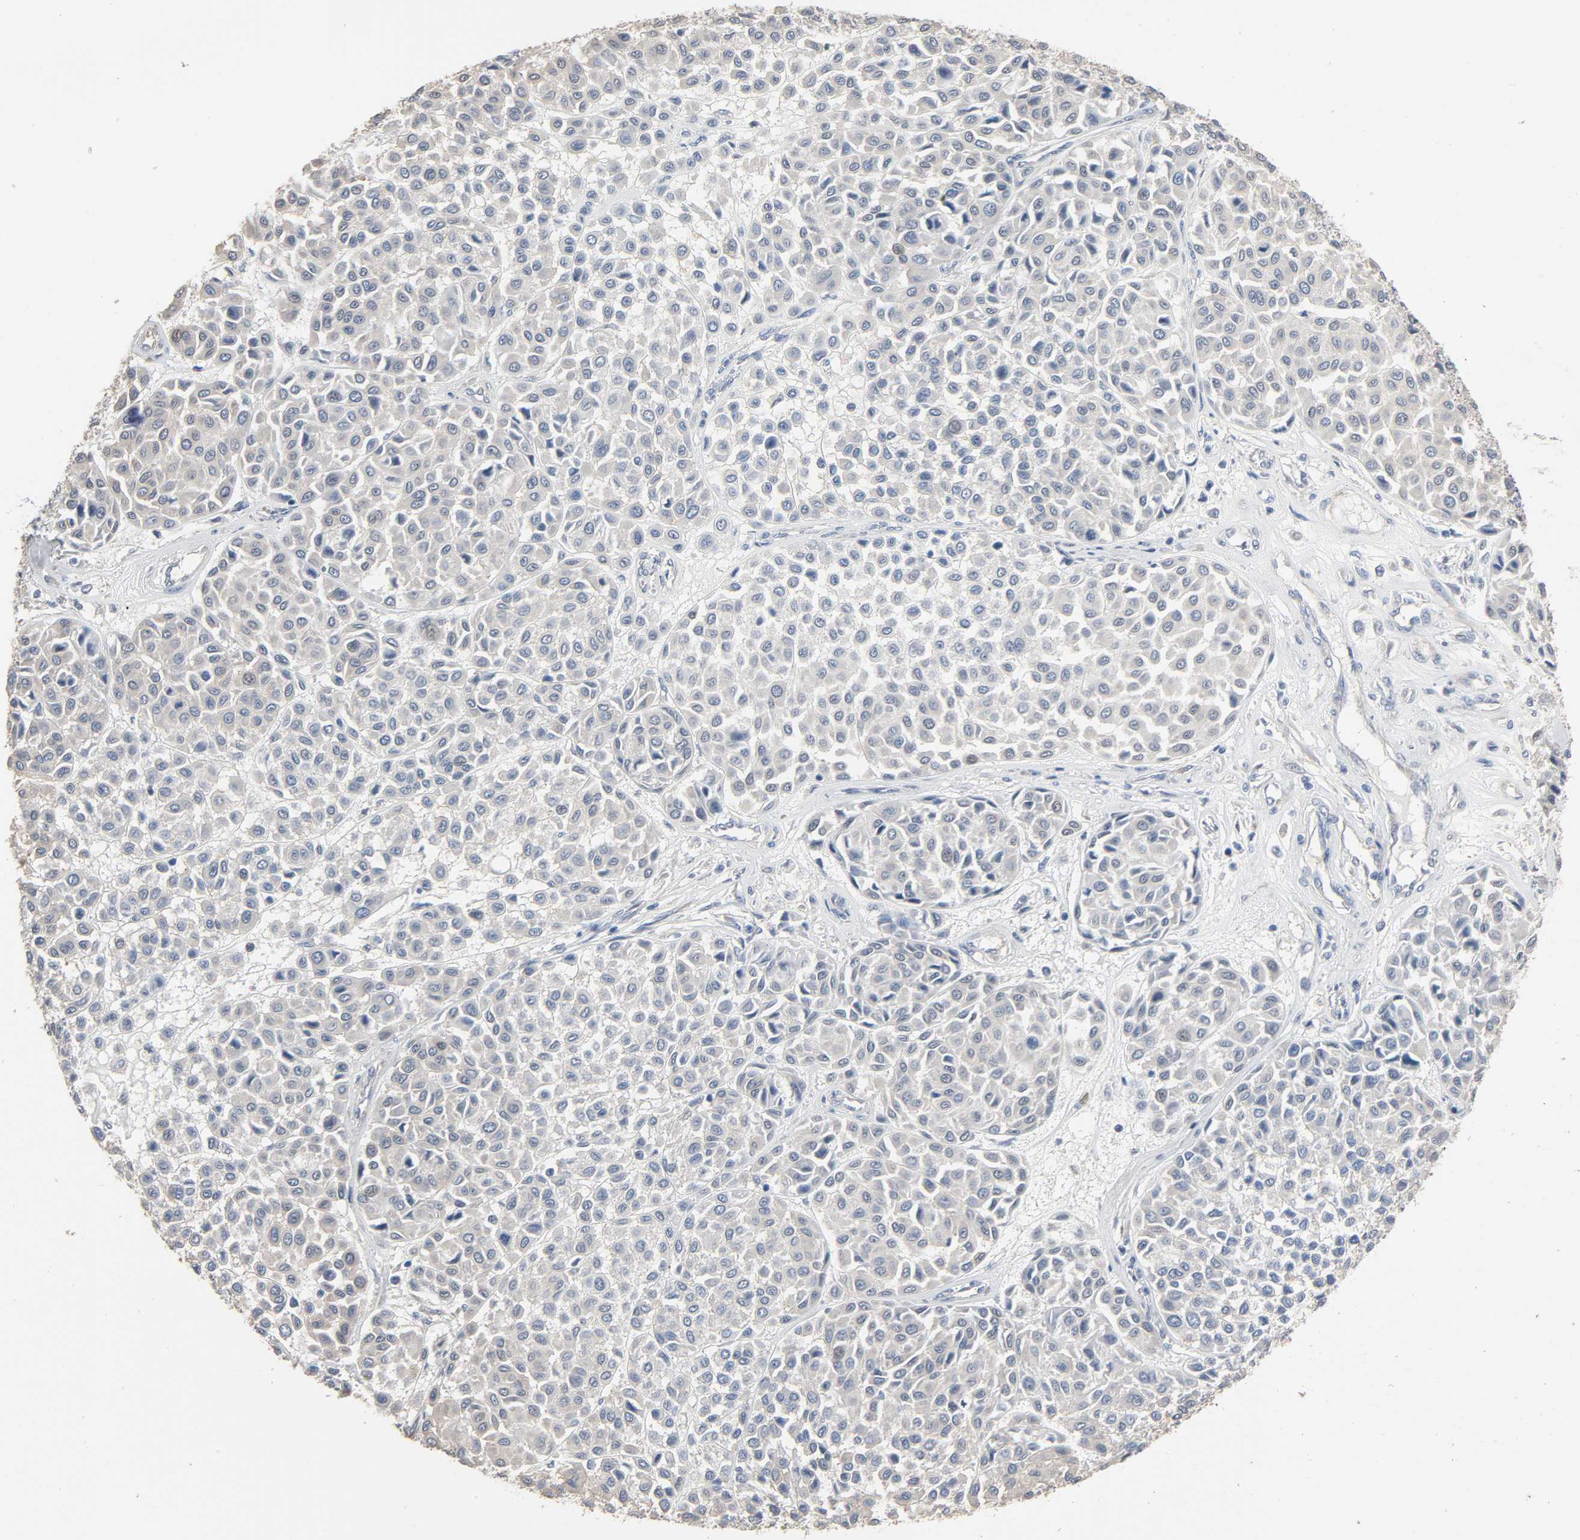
{"staining": {"intensity": "negative", "quantity": "none", "location": "none"}, "tissue": "melanoma", "cell_type": "Tumor cells", "image_type": "cancer", "snomed": [{"axis": "morphology", "description": "Malignant melanoma, Metastatic site"}, {"axis": "topography", "description": "Soft tissue"}], "caption": "Protein analysis of malignant melanoma (metastatic site) reveals no significant staining in tumor cells. Nuclei are stained in blue.", "gene": "SOX6", "patient": {"sex": "male", "age": 41}}